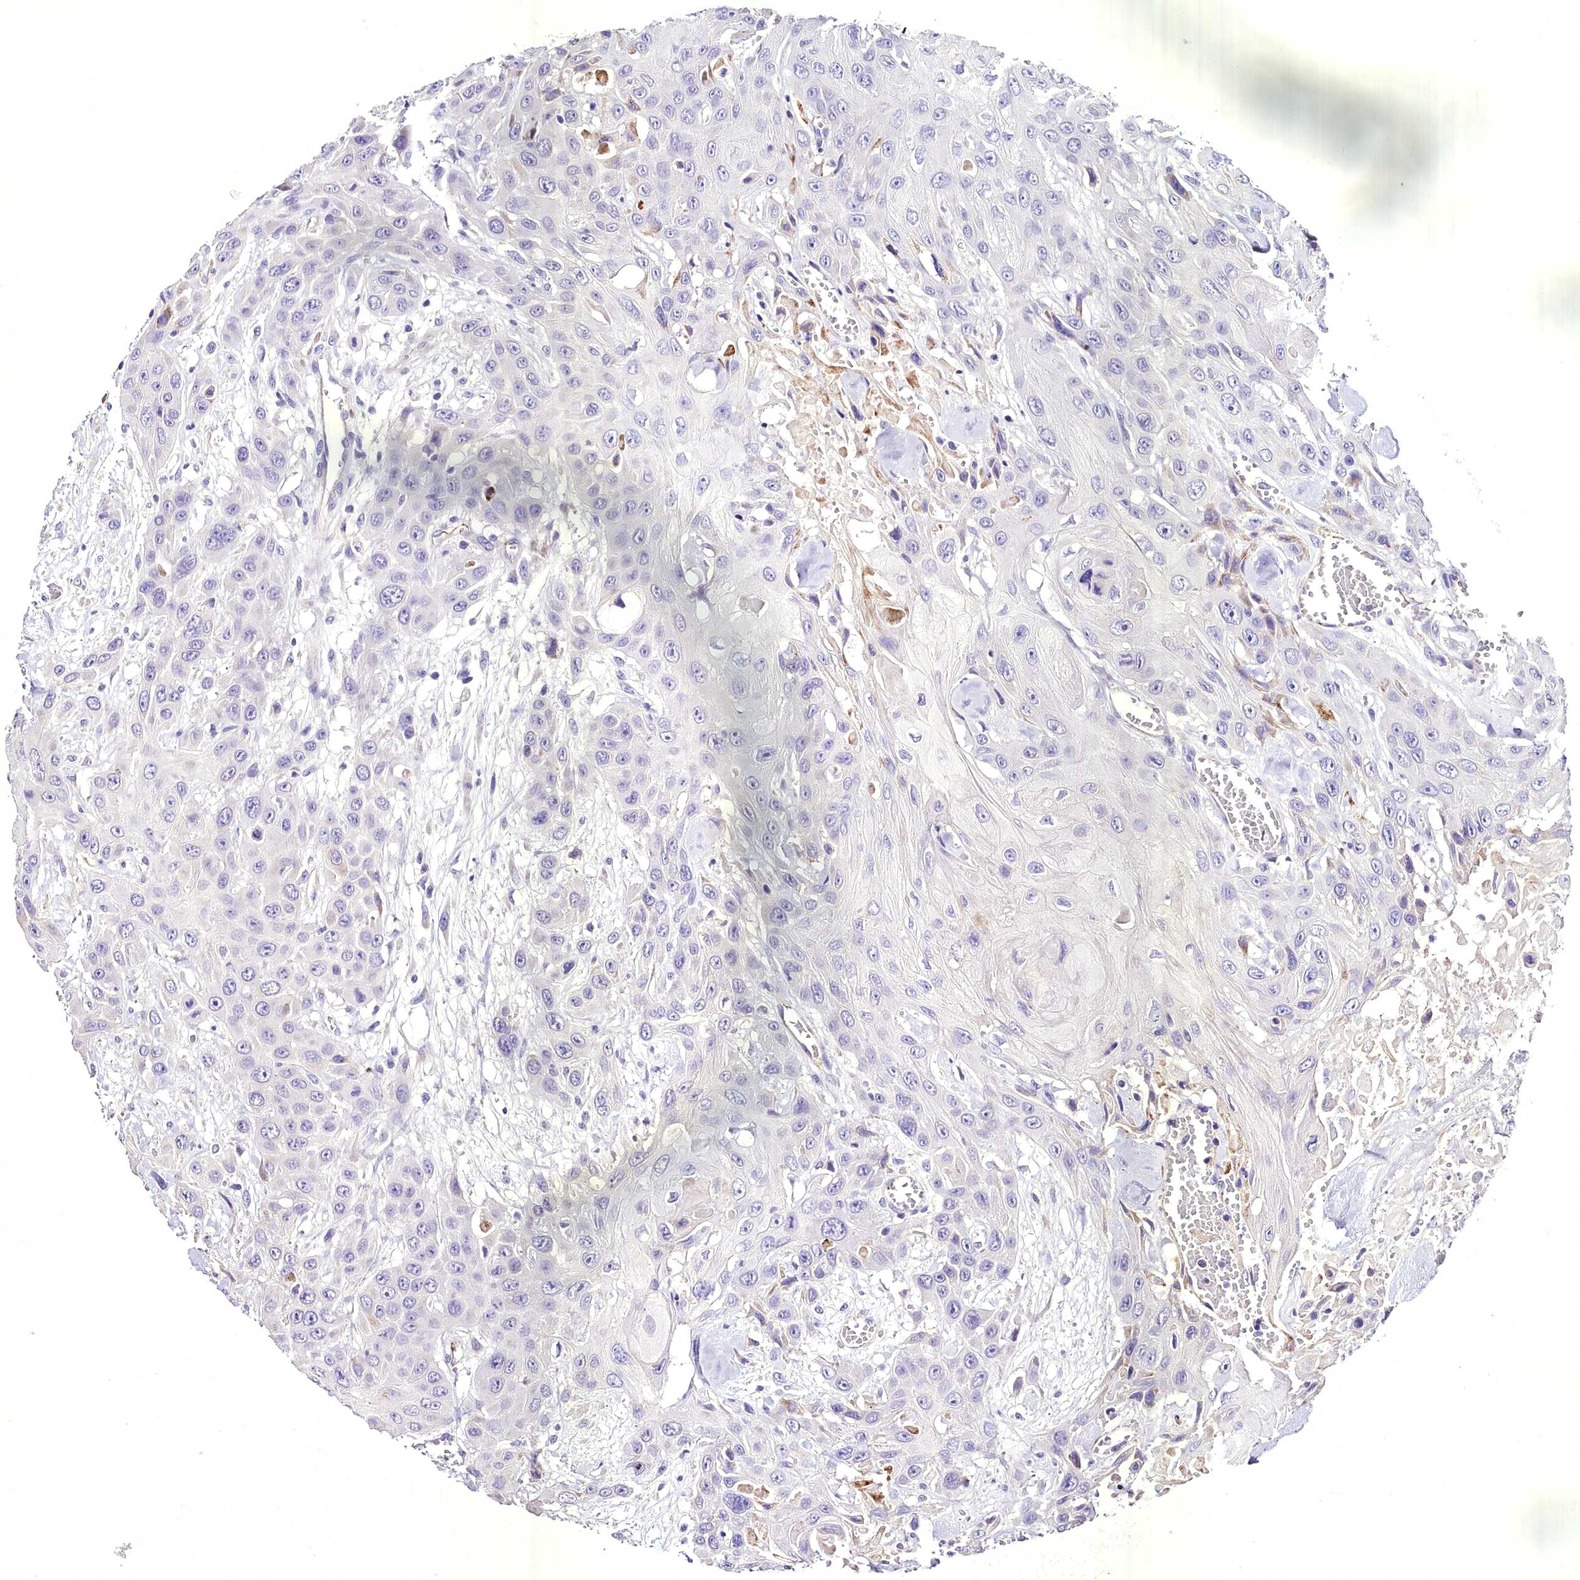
{"staining": {"intensity": "negative", "quantity": "none", "location": "none"}, "tissue": "head and neck cancer", "cell_type": "Tumor cells", "image_type": "cancer", "snomed": [{"axis": "morphology", "description": "Squamous cell carcinoma, NOS"}, {"axis": "topography", "description": "Head-Neck"}], "caption": "Immunohistochemistry (IHC) of head and neck squamous cell carcinoma exhibits no expression in tumor cells.", "gene": "MS4A18", "patient": {"sex": "male", "age": 81}}